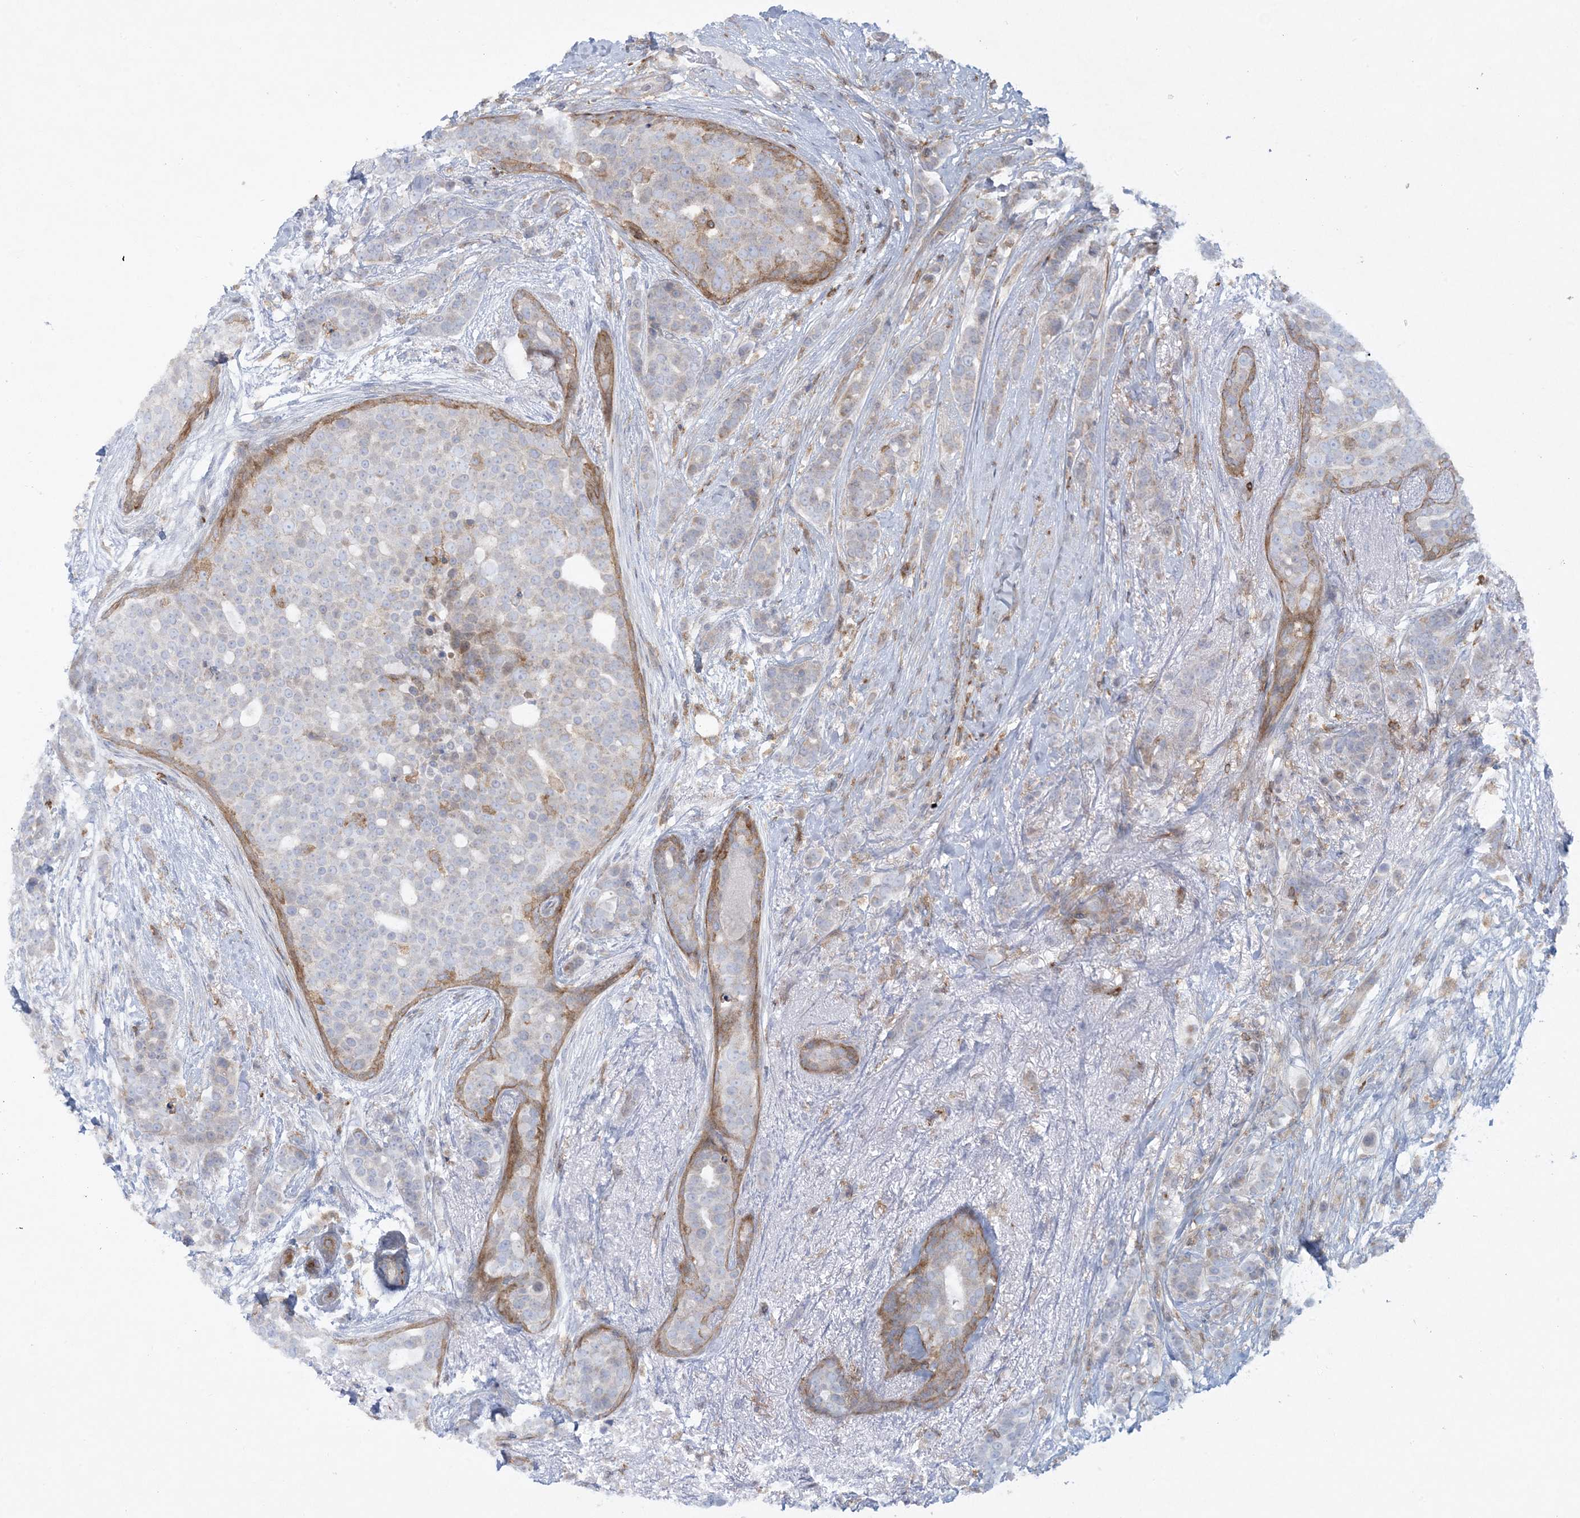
{"staining": {"intensity": "negative", "quantity": "none", "location": "none"}, "tissue": "breast cancer", "cell_type": "Tumor cells", "image_type": "cancer", "snomed": [{"axis": "morphology", "description": "Lobular carcinoma"}, {"axis": "topography", "description": "Breast"}], "caption": "There is no significant expression in tumor cells of breast lobular carcinoma. (Brightfield microscopy of DAB (3,3'-diaminobenzidine) immunohistochemistry (IHC) at high magnification).", "gene": "ARHGAP30", "patient": {"sex": "female", "age": 51}}